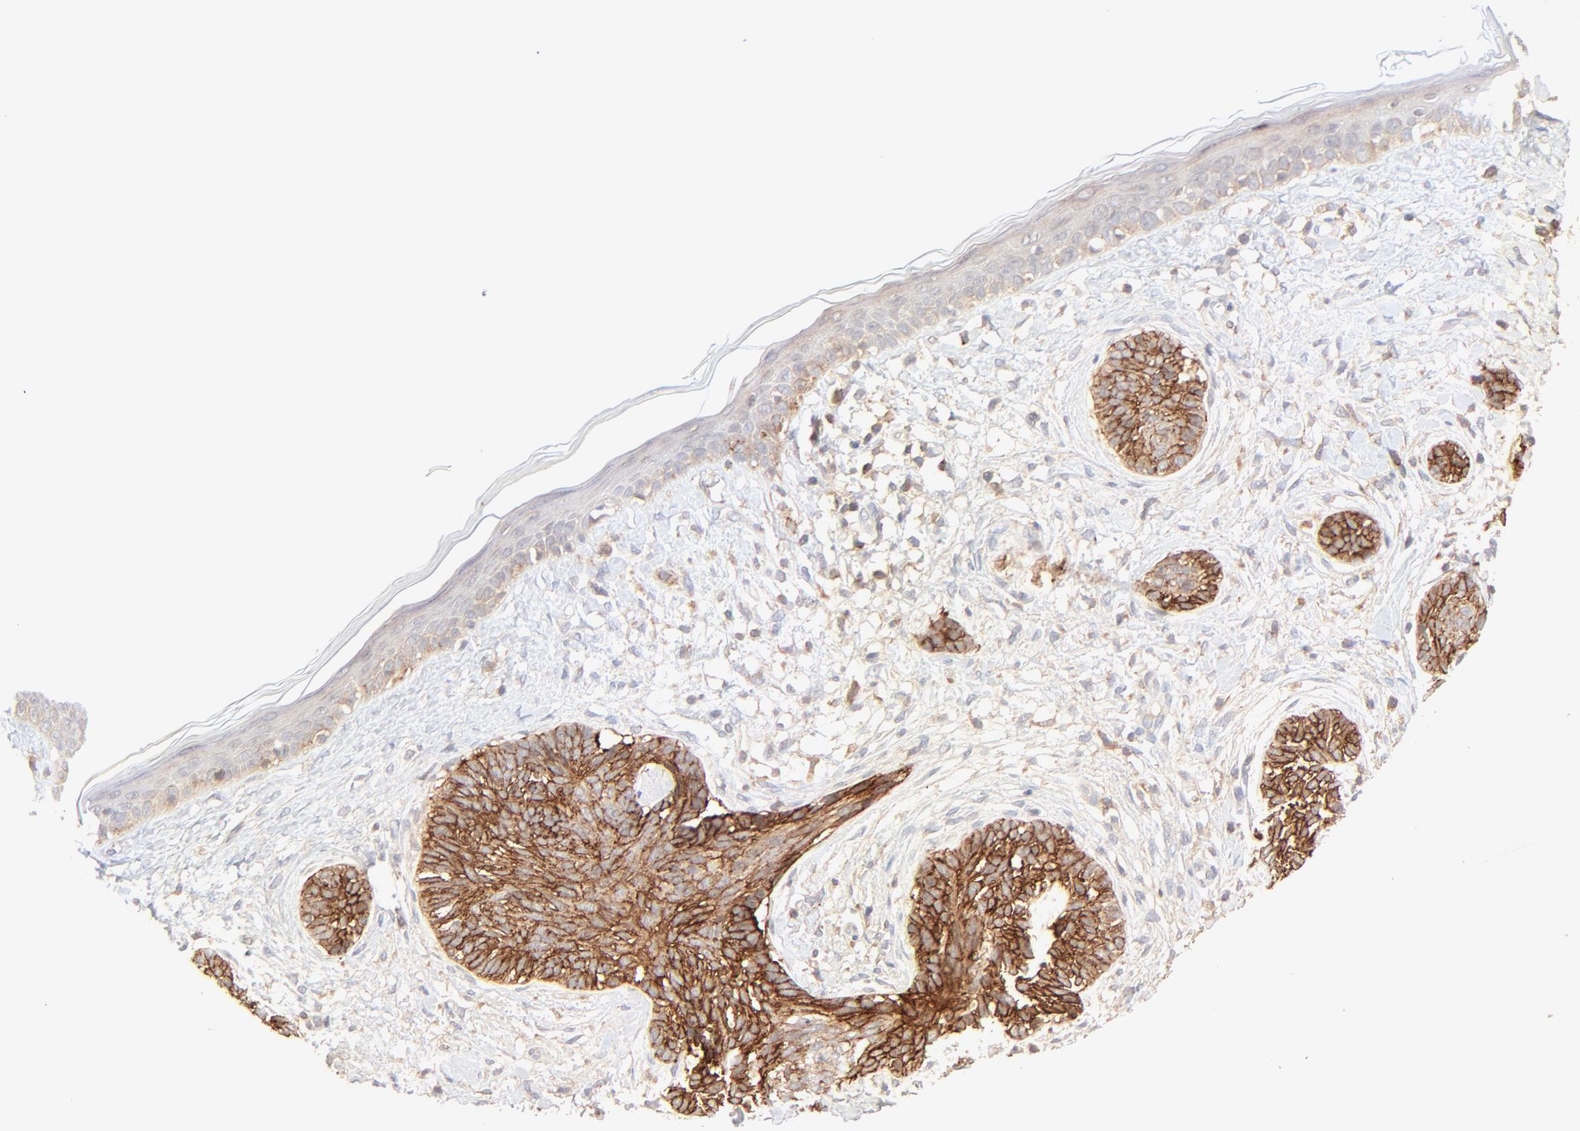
{"staining": {"intensity": "strong", "quantity": ">75%", "location": "cytoplasmic/membranous"}, "tissue": "skin cancer", "cell_type": "Tumor cells", "image_type": "cancer", "snomed": [{"axis": "morphology", "description": "Normal tissue, NOS"}, {"axis": "morphology", "description": "Basal cell carcinoma"}, {"axis": "topography", "description": "Skin"}], "caption": "IHC (DAB) staining of skin basal cell carcinoma shows strong cytoplasmic/membranous protein expression in about >75% of tumor cells.", "gene": "CSPG4", "patient": {"sex": "male", "age": 63}}